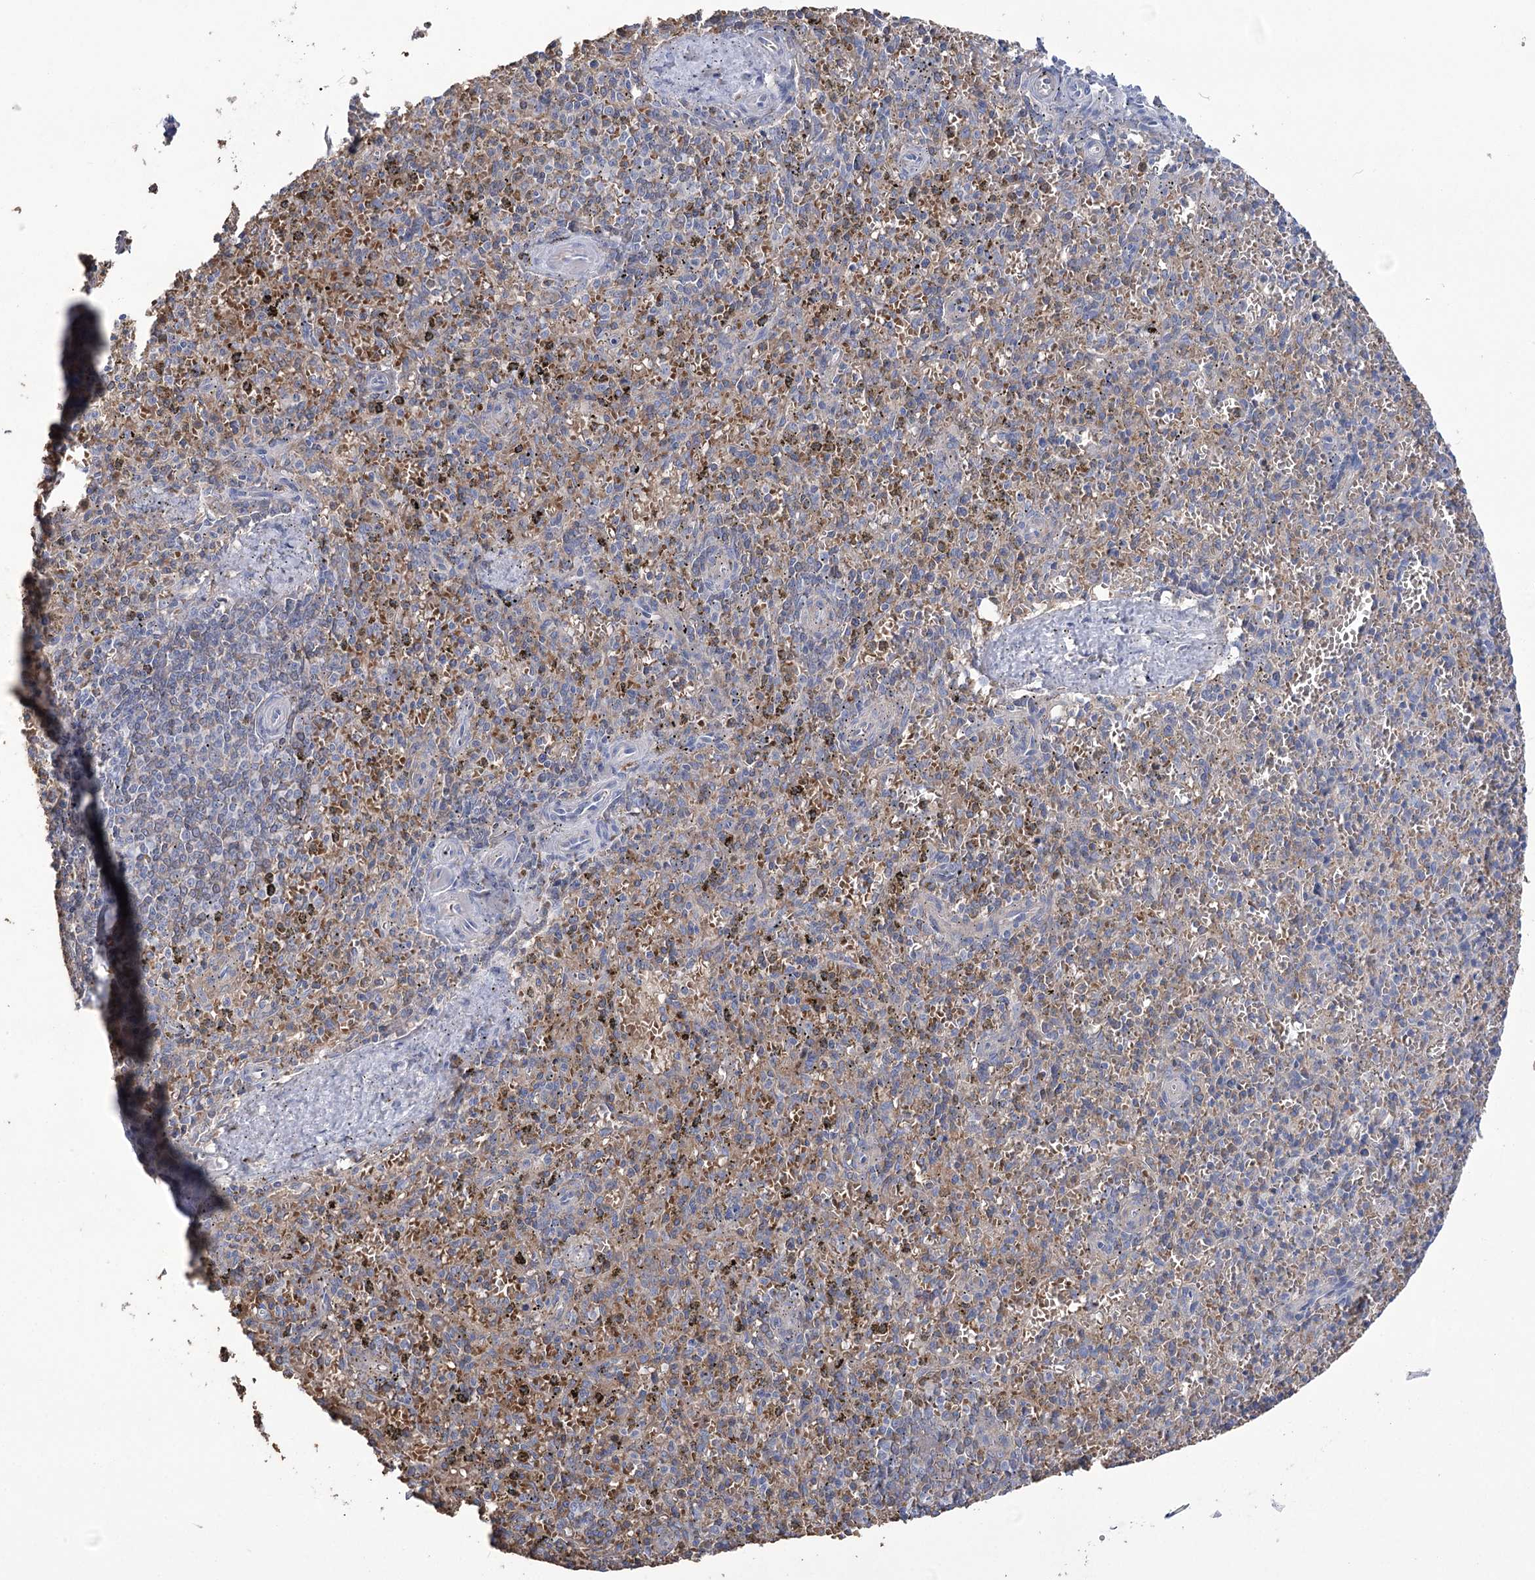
{"staining": {"intensity": "weak", "quantity": "<25%", "location": "cytoplasmic/membranous"}, "tissue": "spleen", "cell_type": "Cells in red pulp", "image_type": "normal", "snomed": [{"axis": "morphology", "description": "Normal tissue, NOS"}, {"axis": "topography", "description": "Spleen"}], "caption": "This is an immunohistochemistry (IHC) micrograph of normal spleen. There is no expression in cells in red pulp.", "gene": "PRSS53", "patient": {"sex": "male", "age": 72}}